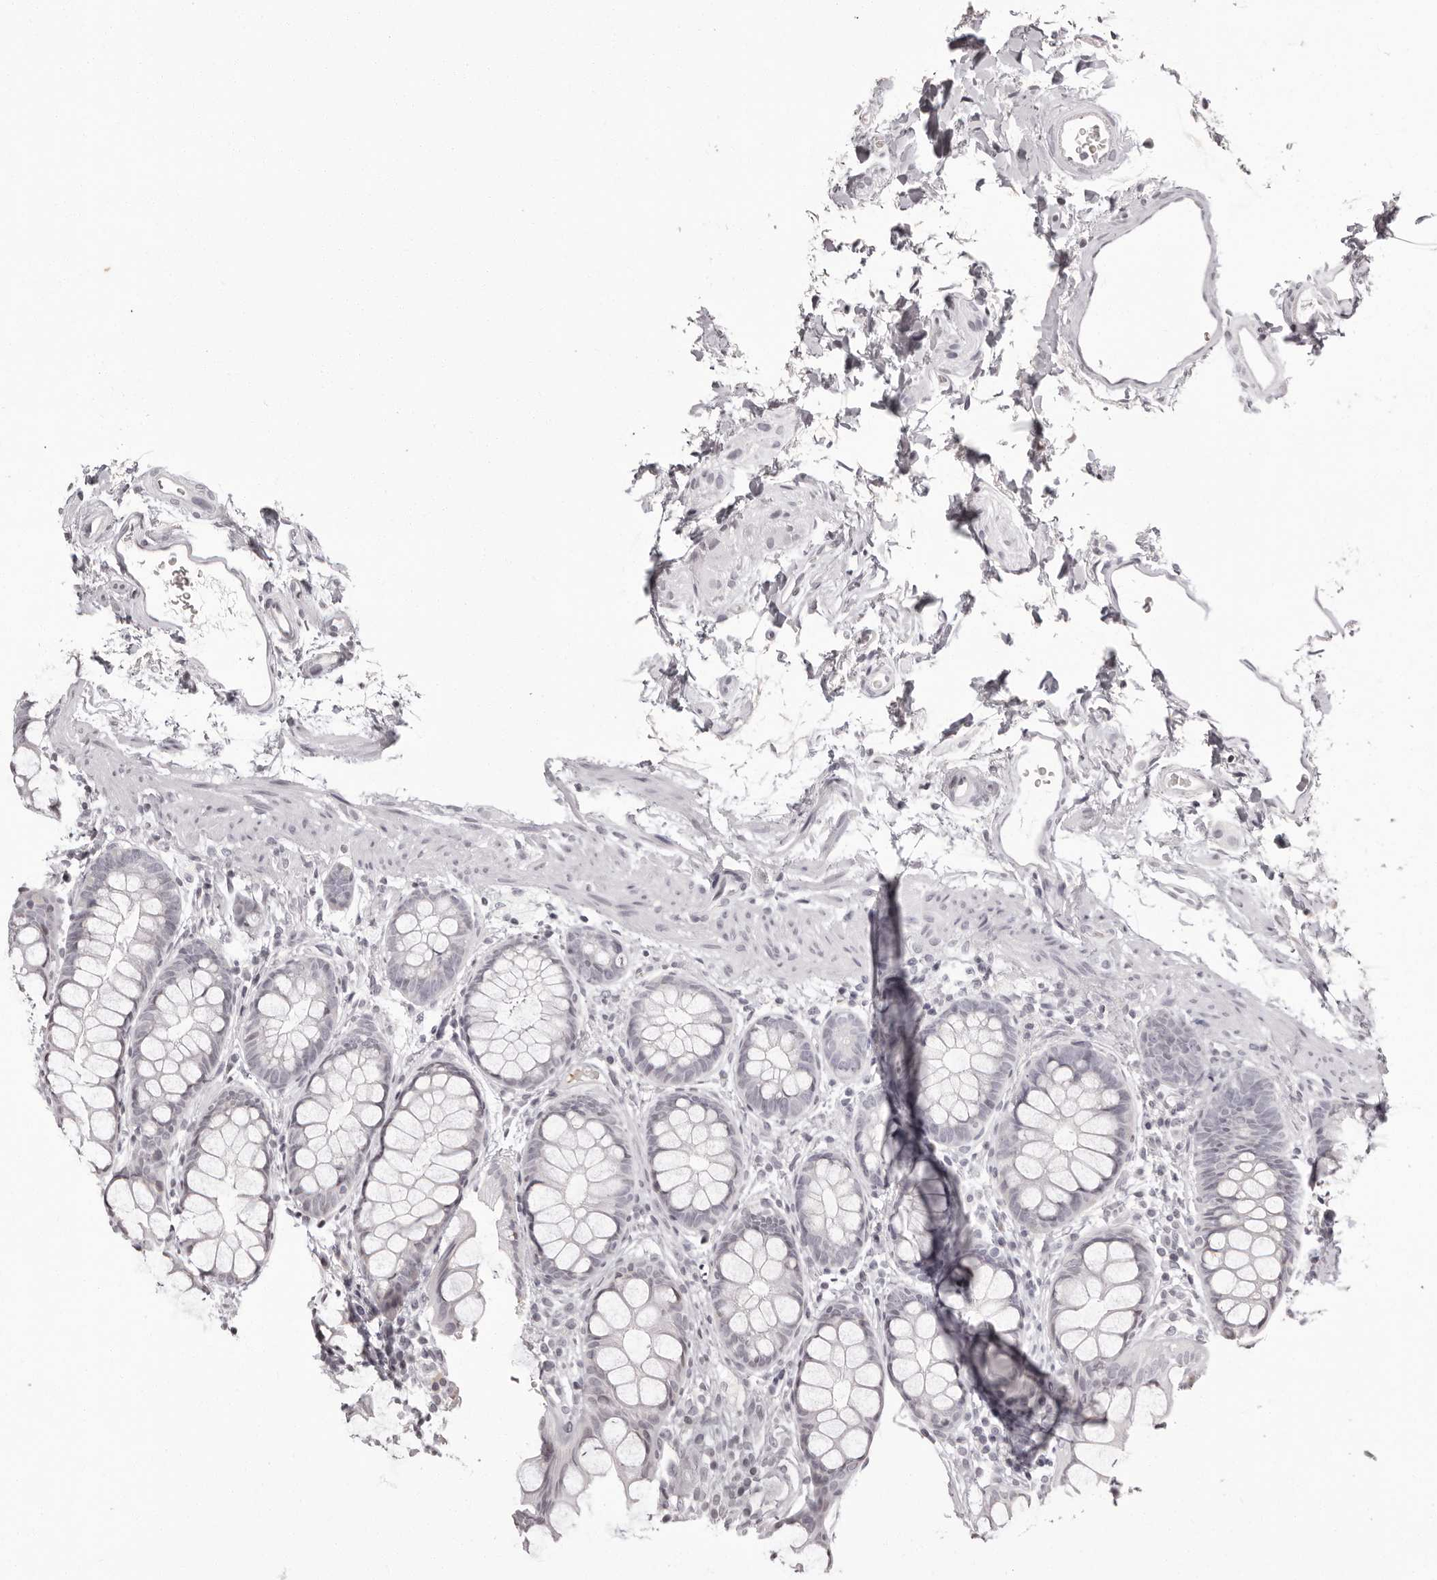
{"staining": {"intensity": "negative", "quantity": "none", "location": "none"}, "tissue": "rectum", "cell_type": "Glandular cells", "image_type": "normal", "snomed": [{"axis": "morphology", "description": "Normal tissue, NOS"}, {"axis": "topography", "description": "Rectum"}], "caption": "Unremarkable rectum was stained to show a protein in brown. There is no significant positivity in glandular cells. Brightfield microscopy of IHC stained with DAB (3,3'-diaminobenzidine) (brown) and hematoxylin (blue), captured at high magnification.", "gene": "C8orf74", "patient": {"sex": "female", "age": 65}}